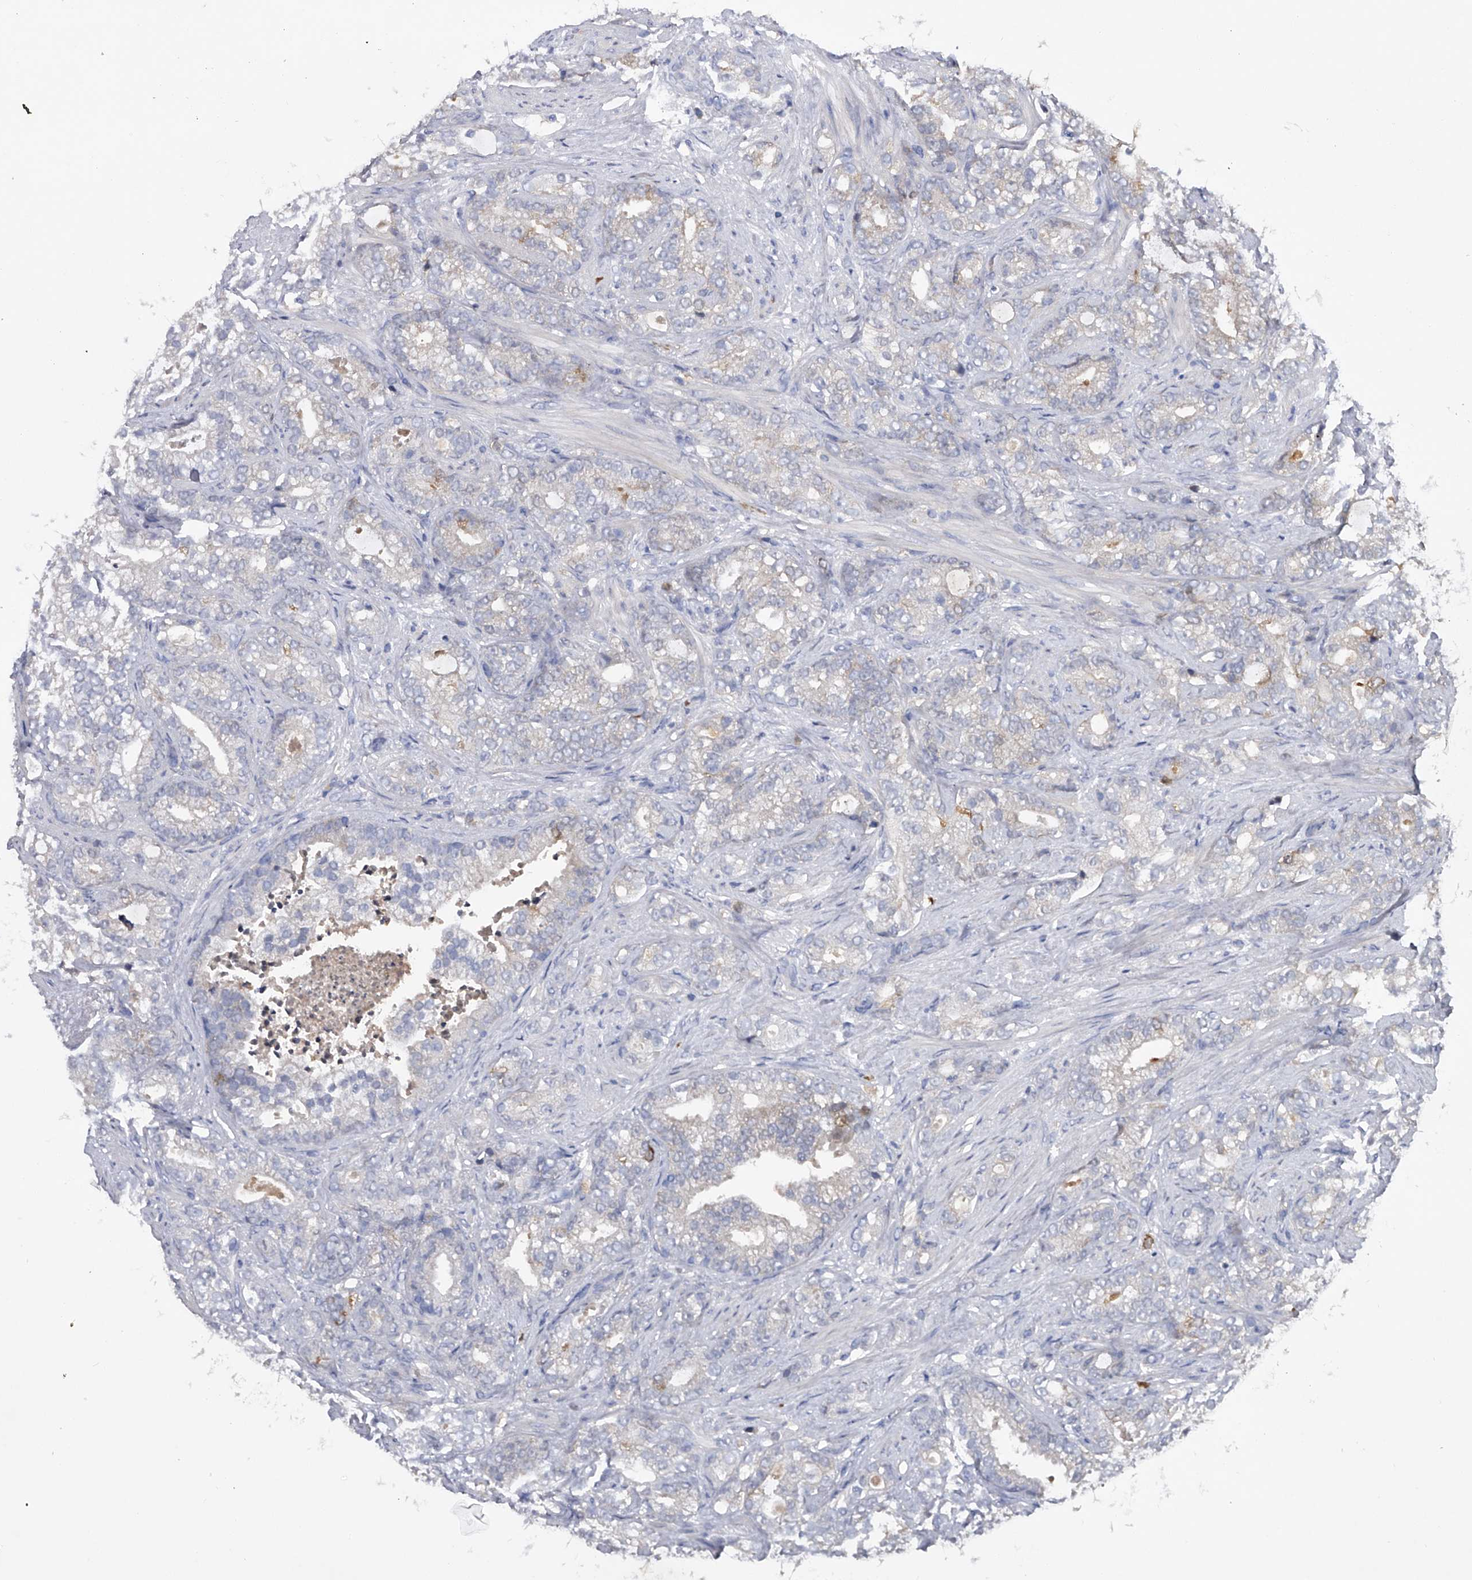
{"staining": {"intensity": "negative", "quantity": "none", "location": "none"}, "tissue": "prostate cancer", "cell_type": "Tumor cells", "image_type": "cancer", "snomed": [{"axis": "morphology", "description": "Adenocarcinoma, High grade"}, {"axis": "topography", "description": "Prostate and seminal vesicle, NOS"}], "caption": "A micrograph of adenocarcinoma (high-grade) (prostate) stained for a protein demonstrates no brown staining in tumor cells. (DAB (3,3'-diaminobenzidine) IHC visualized using brightfield microscopy, high magnification).", "gene": "ASNS", "patient": {"sex": "male", "age": 67}}